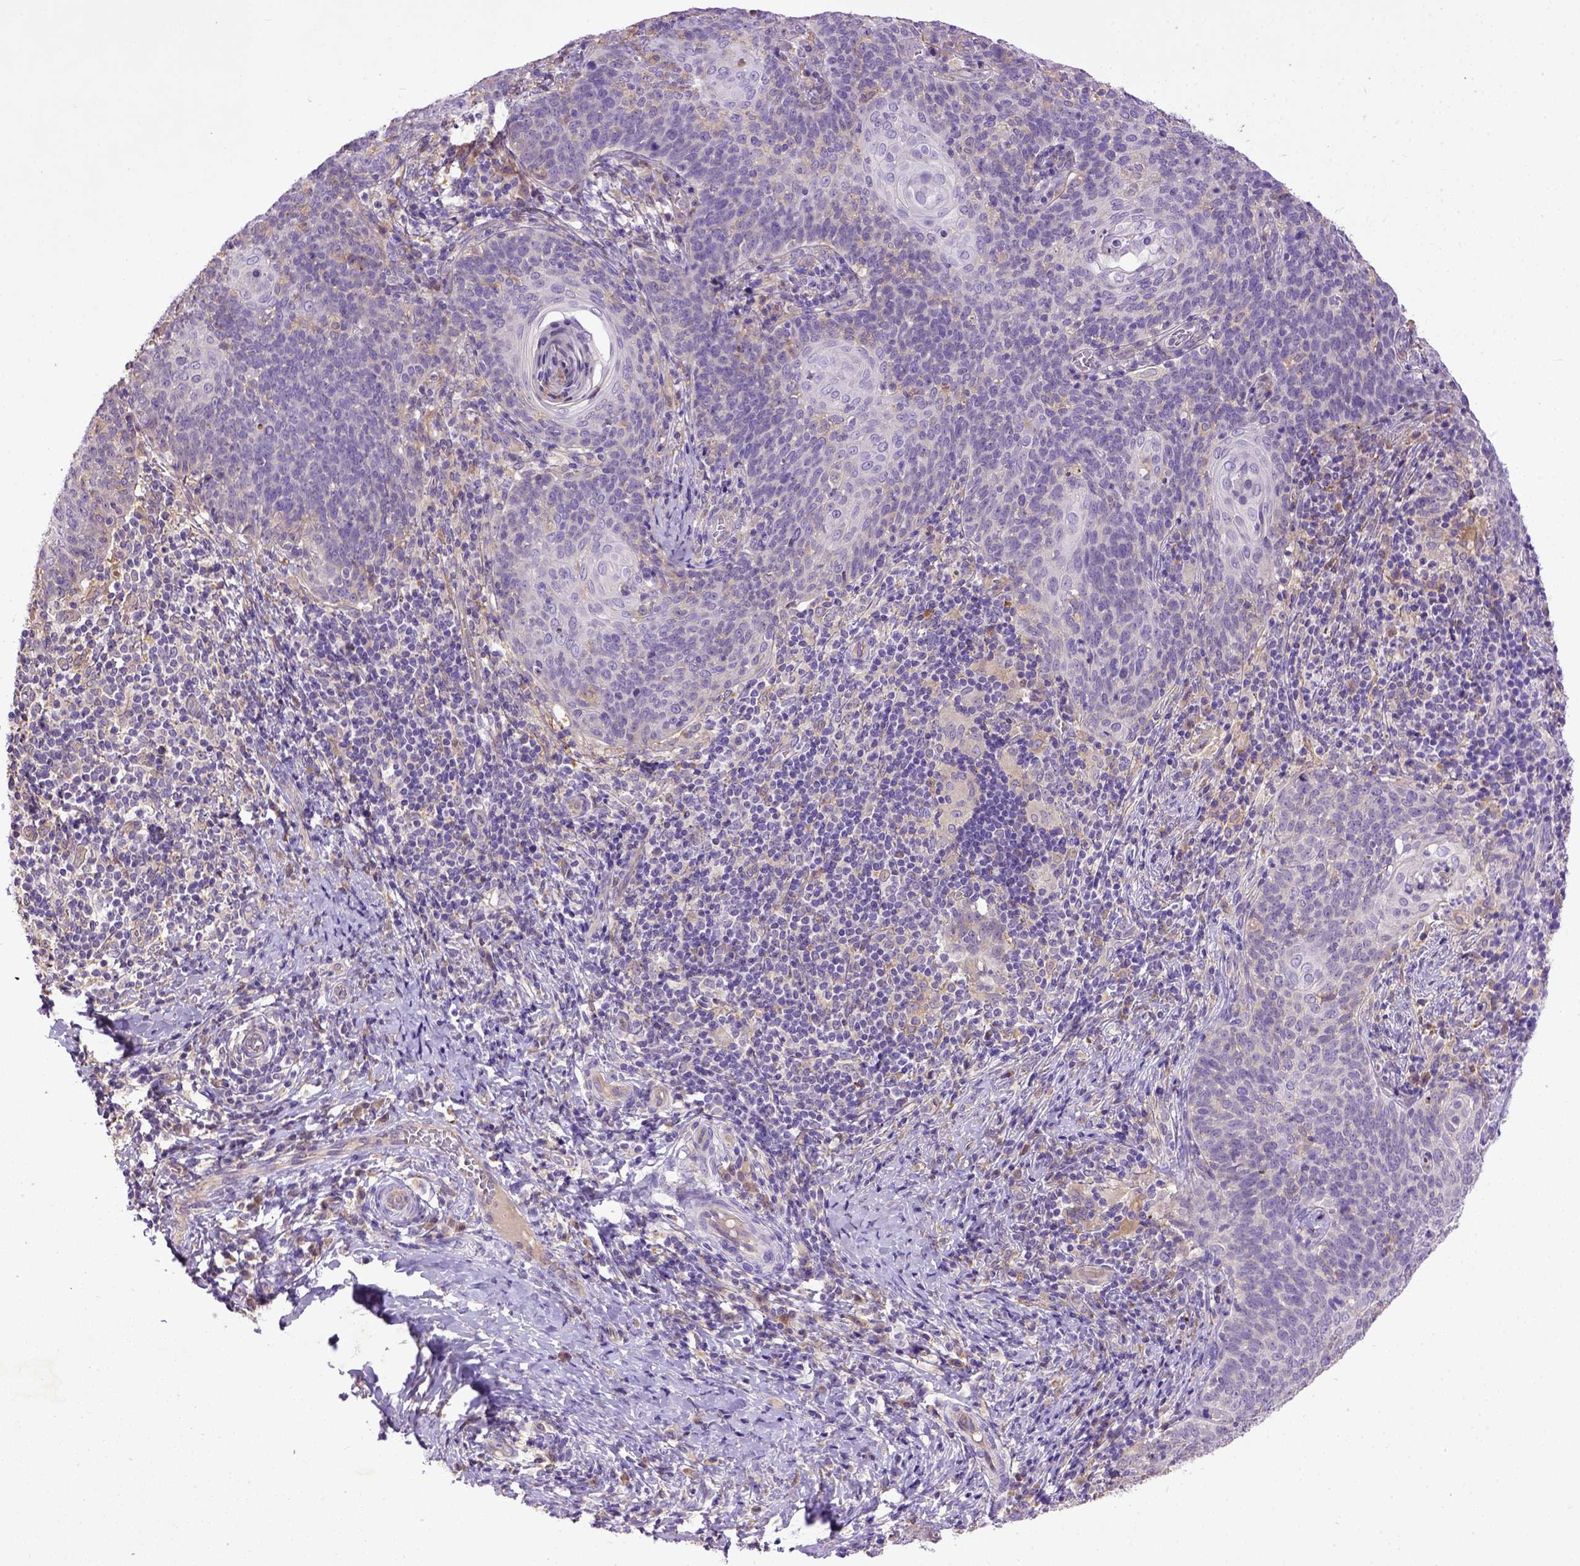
{"staining": {"intensity": "negative", "quantity": "none", "location": "none"}, "tissue": "cervical cancer", "cell_type": "Tumor cells", "image_type": "cancer", "snomed": [{"axis": "morphology", "description": "Normal tissue, NOS"}, {"axis": "morphology", "description": "Squamous cell carcinoma, NOS"}, {"axis": "topography", "description": "Cervix"}], "caption": "This is an IHC histopathology image of human cervical cancer (squamous cell carcinoma). There is no staining in tumor cells.", "gene": "DEPDC1B", "patient": {"sex": "female", "age": 39}}